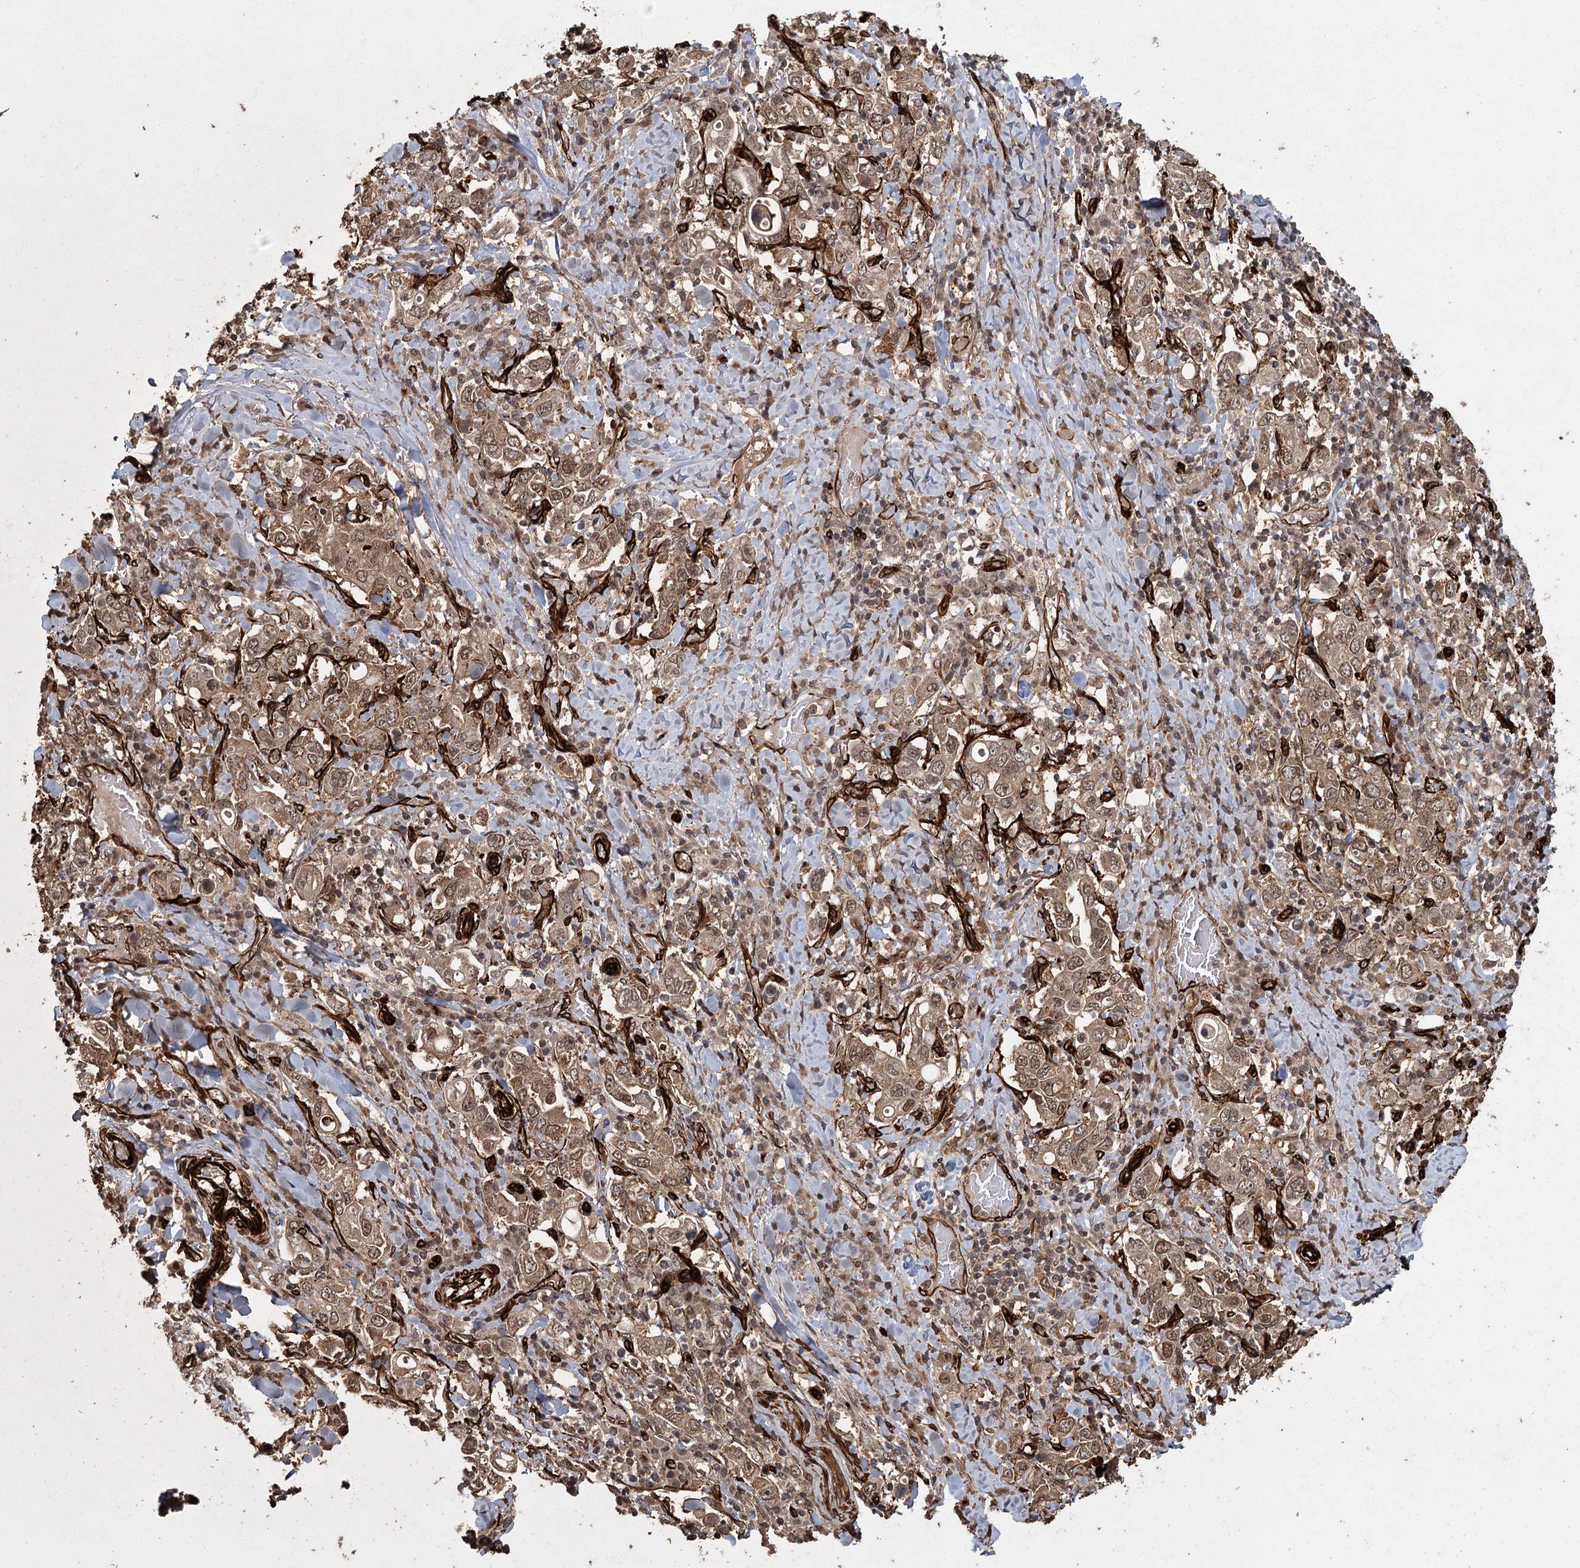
{"staining": {"intensity": "moderate", "quantity": ">75%", "location": "cytoplasmic/membranous,nuclear"}, "tissue": "stomach cancer", "cell_type": "Tumor cells", "image_type": "cancer", "snomed": [{"axis": "morphology", "description": "Adenocarcinoma, NOS"}, {"axis": "topography", "description": "Stomach, upper"}], "caption": "Stomach cancer (adenocarcinoma) tissue displays moderate cytoplasmic/membranous and nuclear expression in approximately >75% of tumor cells, visualized by immunohistochemistry. (Stains: DAB (3,3'-diaminobenzidine) in brown, nuclei in blue, Microscopy: brightfield microscopy at high magnification).", "gene": "RPAP3", "patient": {"sex": "male", "age": 62}}